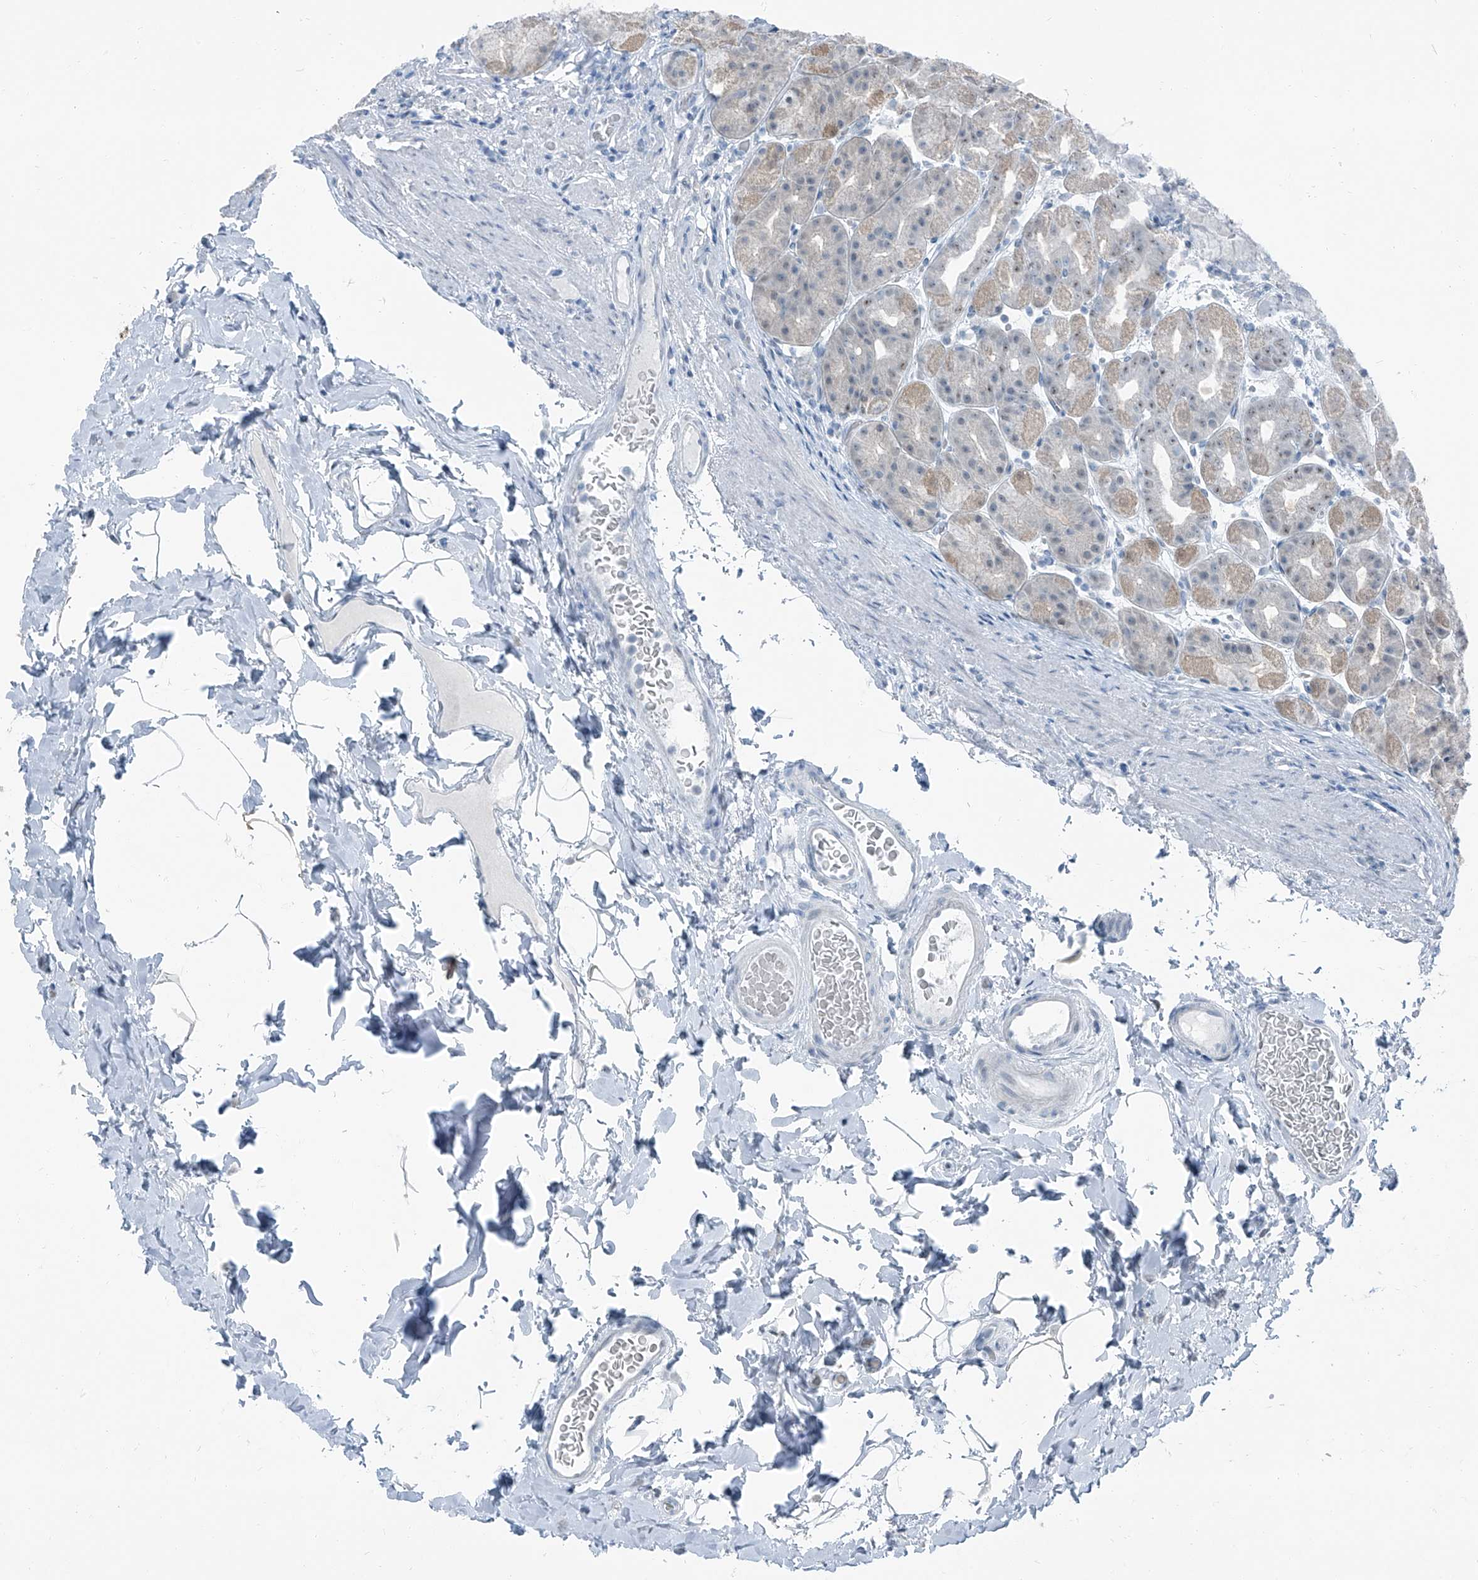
{"staining": {"intensity": "moderate", "quantity": "<25%", "location": "cytoplasmic/membranous,nuclear"}, "tissue": "stomach", "cell_type": "Glandular cells", "image_type": "normal", "snomed": [{"axis": "morphology", "description": "Normal tissue, NOS"}, {"axis": "topography", "description": "Stomach, upper"}], "caption": "Glandular cells show low levels of moderate cytoplasmic/membranous,nuclear positivity in about <25% of cells in benign human stomach. (Brightfield microscopy of DAB IHC at high magnification).", "gene": "RGN", "patient": {"sex": "male", "age": 68}}